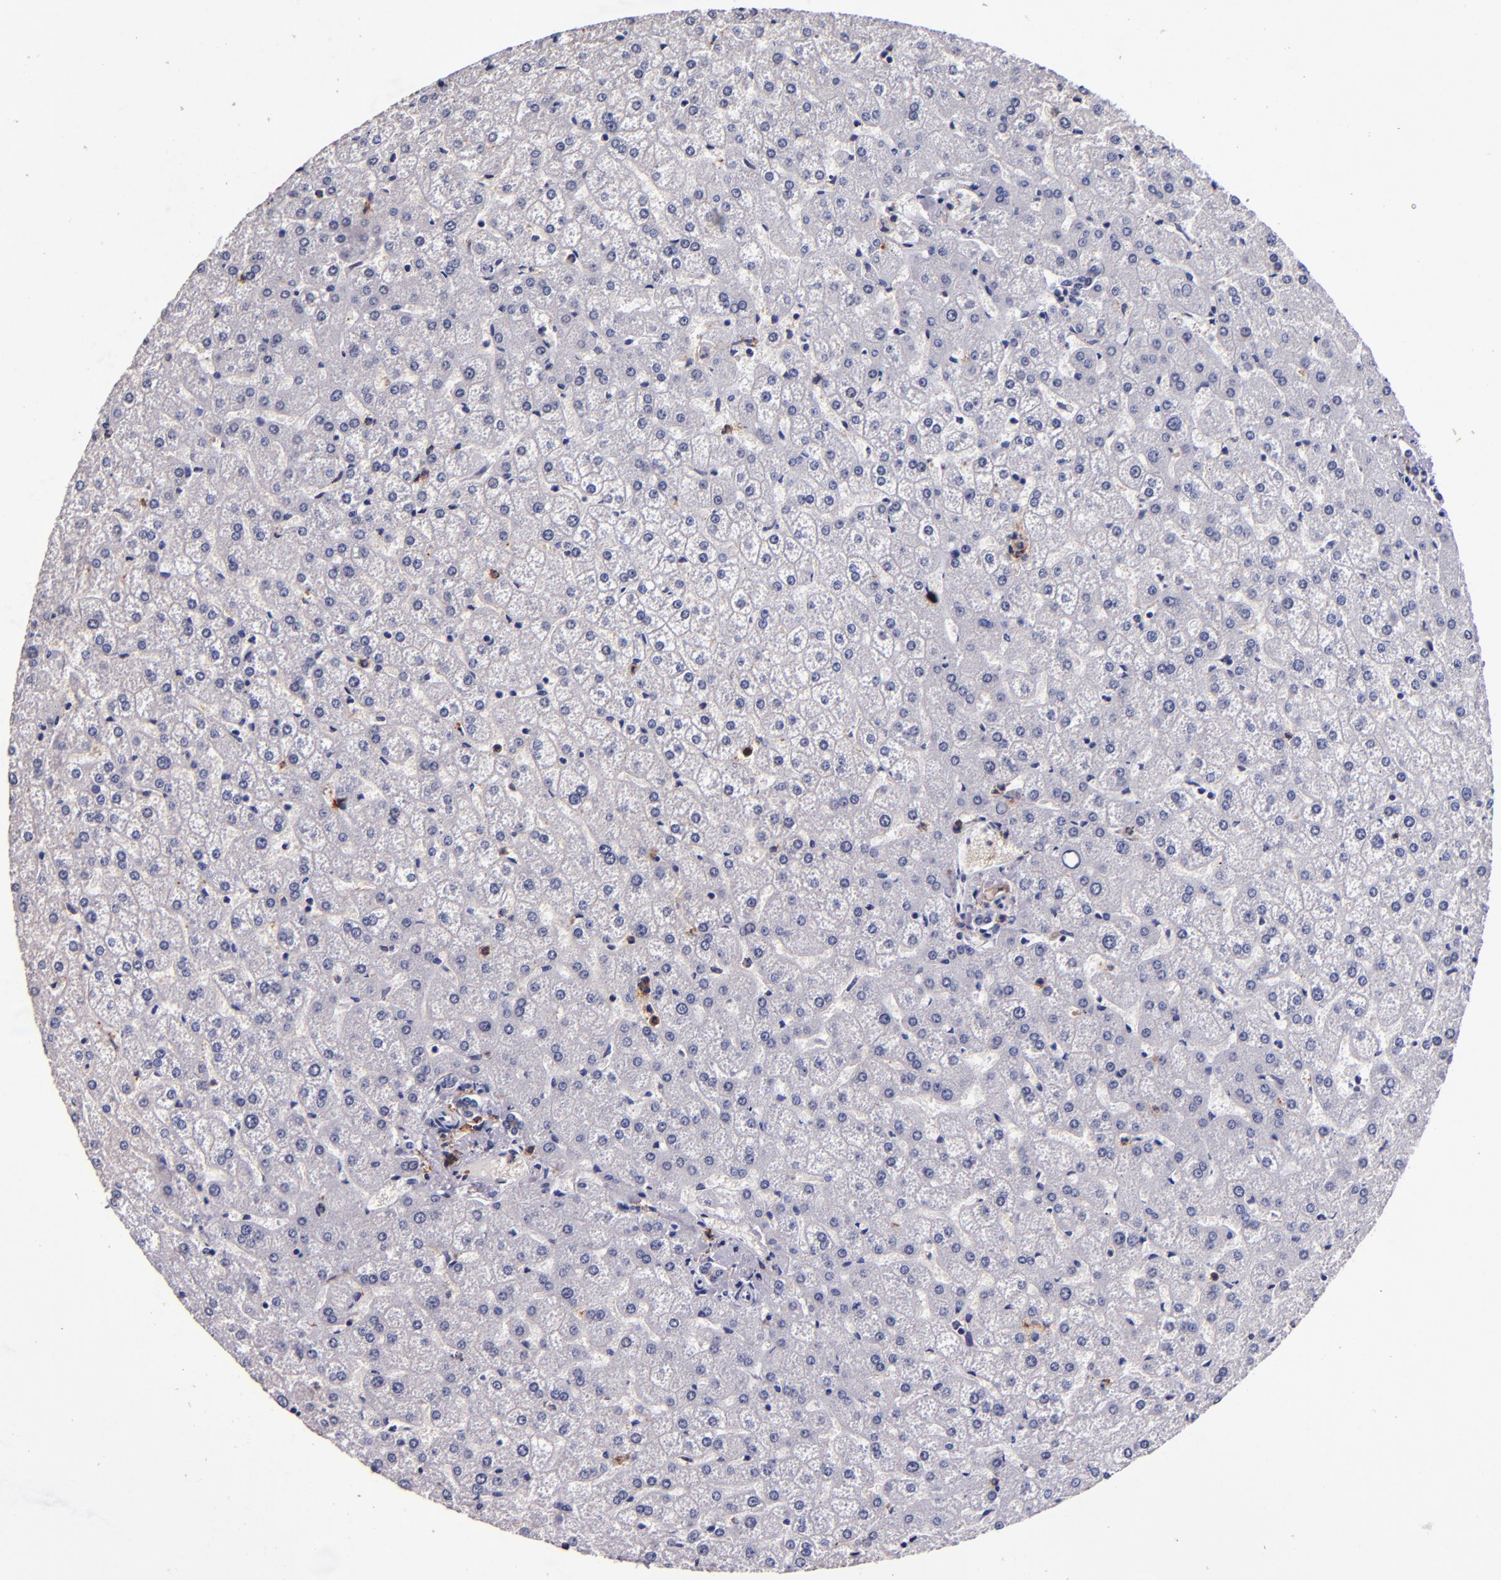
{"staining": {"intensity": "negative", "quantity": "none", "location": "none"}, "tissue": "liver", "cell_type": "Cholangiocytes", "image_type": "normal", "snomed": [{"axis": "morphology", "description": "Normal tissue, NOS"}, {"axis": "topography", "description": "Liver"}], "caption": "Cholangiocytes show no significant expression in normal liver. Nuclei are stained in blue.", "gene": "SIRPA", "patient": {"sex": "female", "age": 32}}